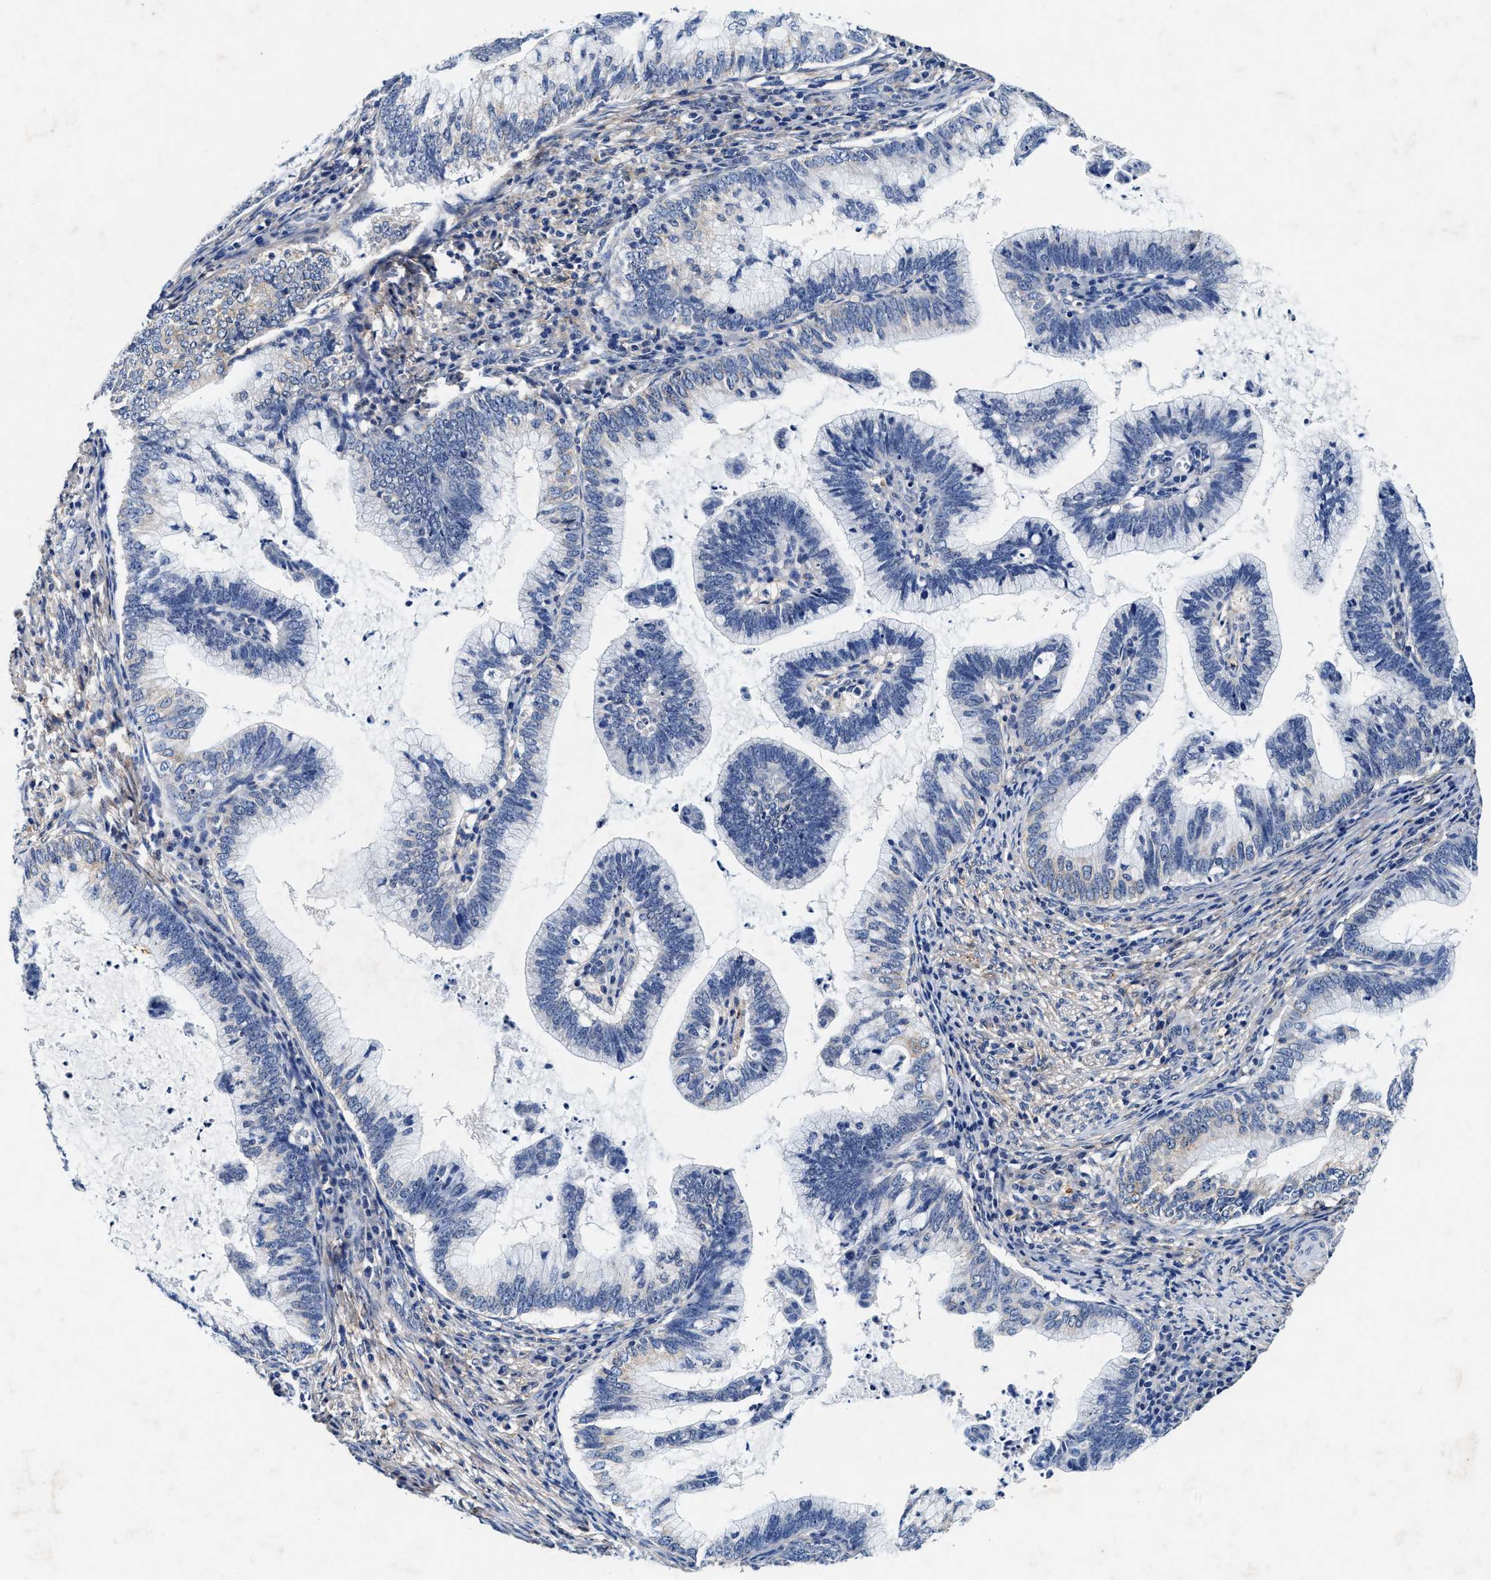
{"staining": {"intensity": "negative", "quantity": "none", "location": "none"}, "tissue": "cervical cancer", "cell_type": "Tumor cells", "image_type": "cancer", "snomed": [{"axis": "morphology", "description": "Adenocarcinoma, NOS"}, {"axis": "topography", "description": "Cervix"}], "caption": "The photomicrograph displays no staining of tumor cells in cervical cancer.", "gene": "SLC8A1", "patient": {"sex": "female", "age": 36}}